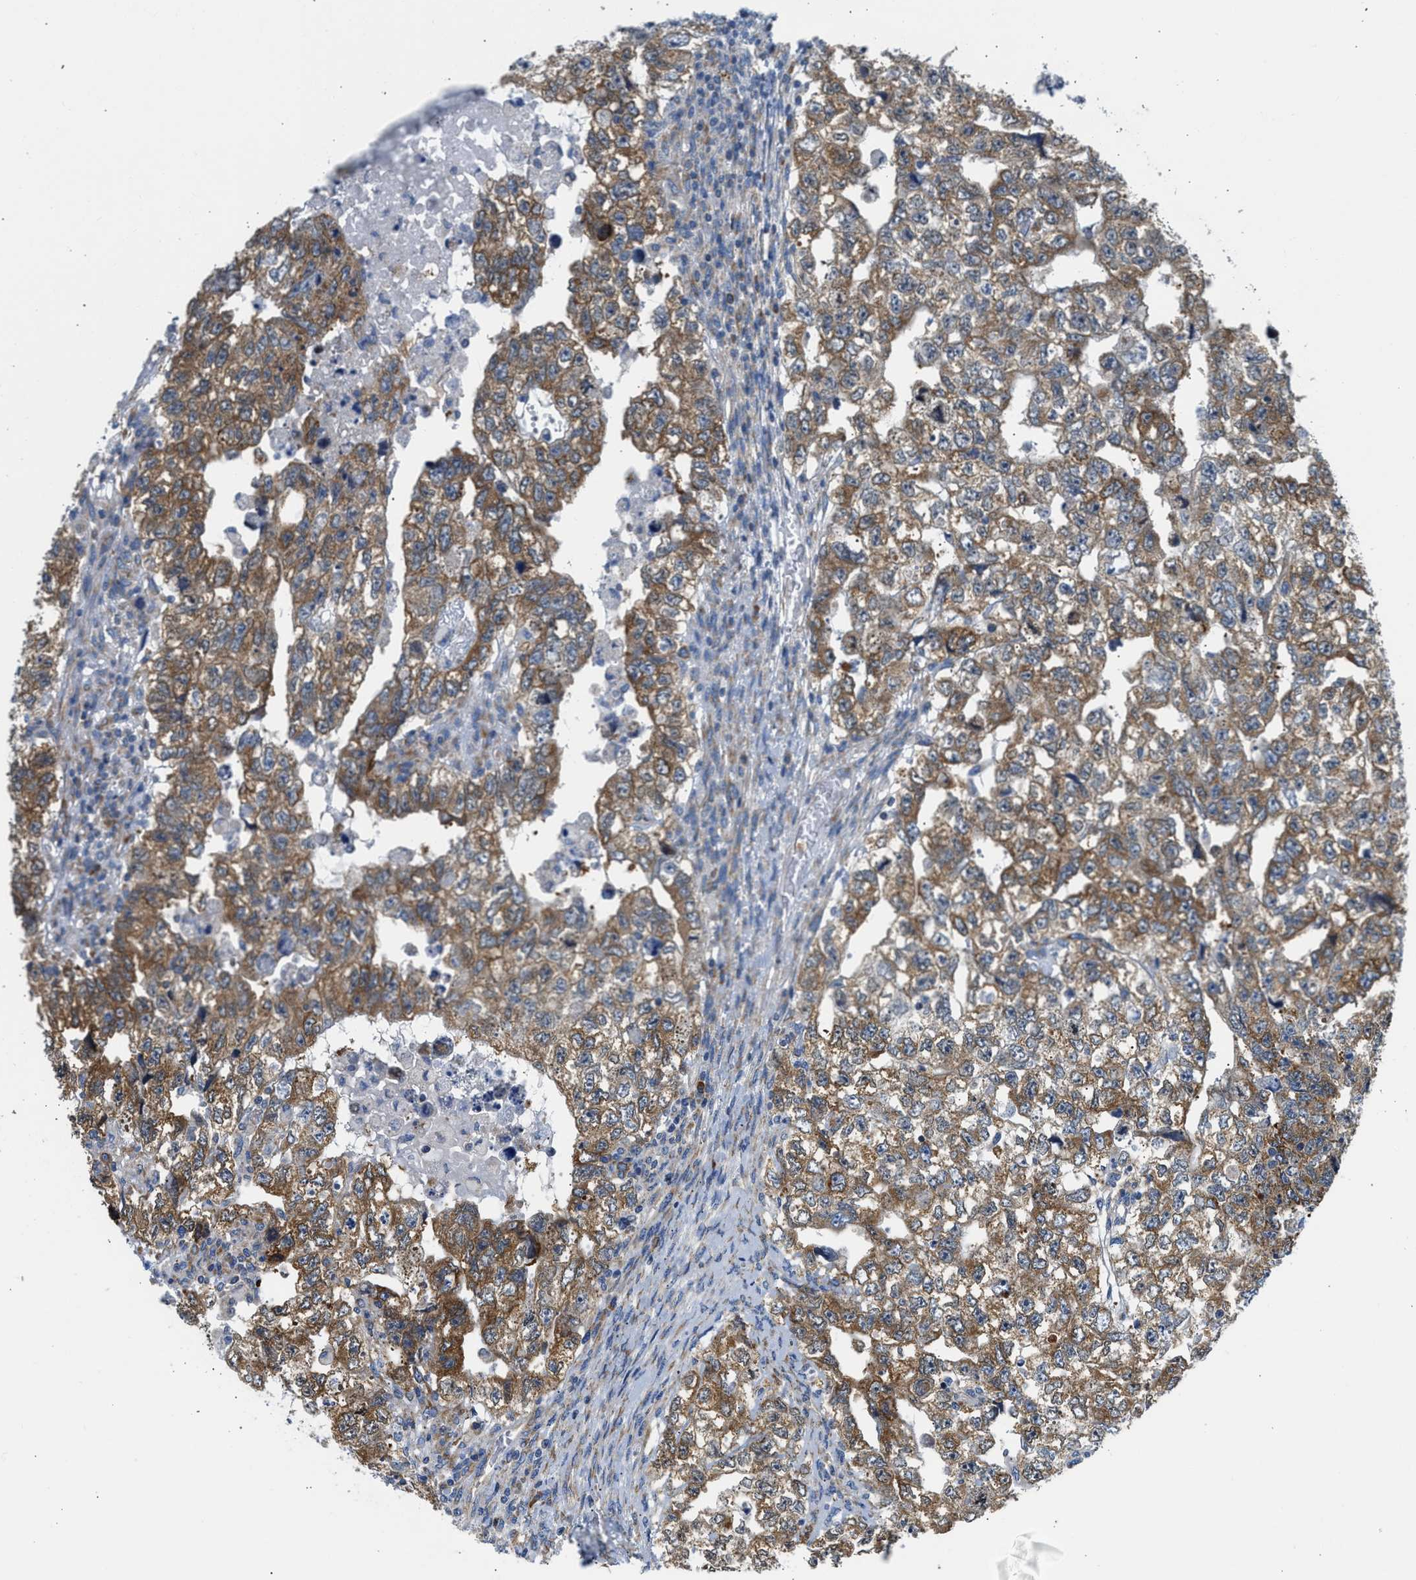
{"staining": {"intensity": "moderate", "quantity": ">75%", "location": "cytoplasmic/membranous"}, "tissue": "testis cancer", "cell_type": "Tumor cells", "image_type": "cancer", "snomed": [{"axis": "morphology", "description": "Carcinoma, Embryonal, NOS"}, {"axis": "topography", "description": "Testis"}], "caption": "IHC of testis embryonal carcinoma displays medium levels of moderate cytoplasmic/membranous expression in approximately >75% of tumor cells.", "gene": "CAMKK2", "patient": {"sex": "male", "age": 36}}